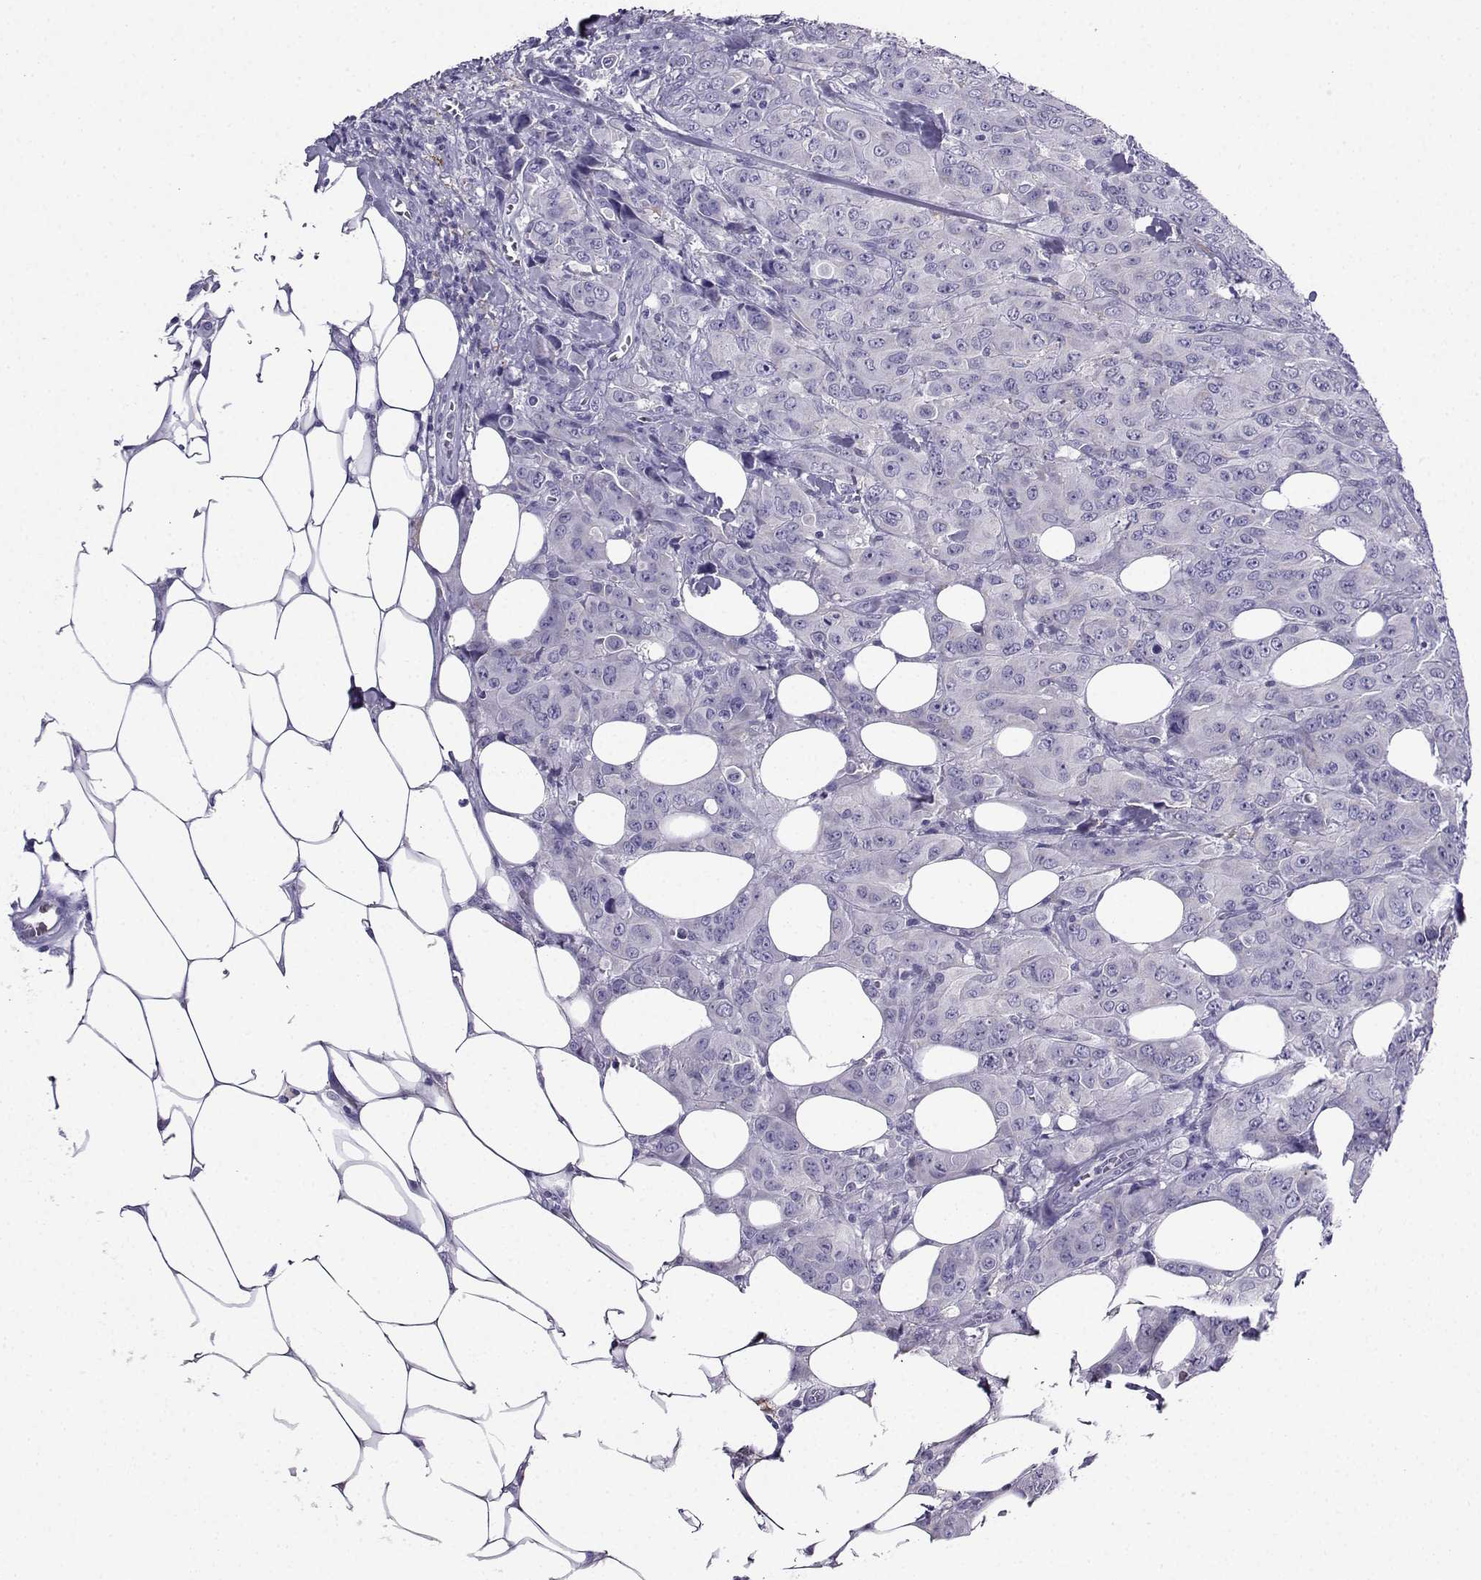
{"staining": {"intensity": "negative", "quantity": "none", "location": "none"}, "tissue": "breast cancer", "cell_type": "Tumor cells", "image_type": "cancer", "snomed": [{"axis": "morphology", "description": "Duct carcinoma"}, {"axis": "topography", "description": "Breast"}], "caption": "The histopathology image exhibits no significant positivity in tumor cells of breast invasive ductal carcinoma.", "gene": "LINGO1", "patient": {"sex": "female", "age": 43}}